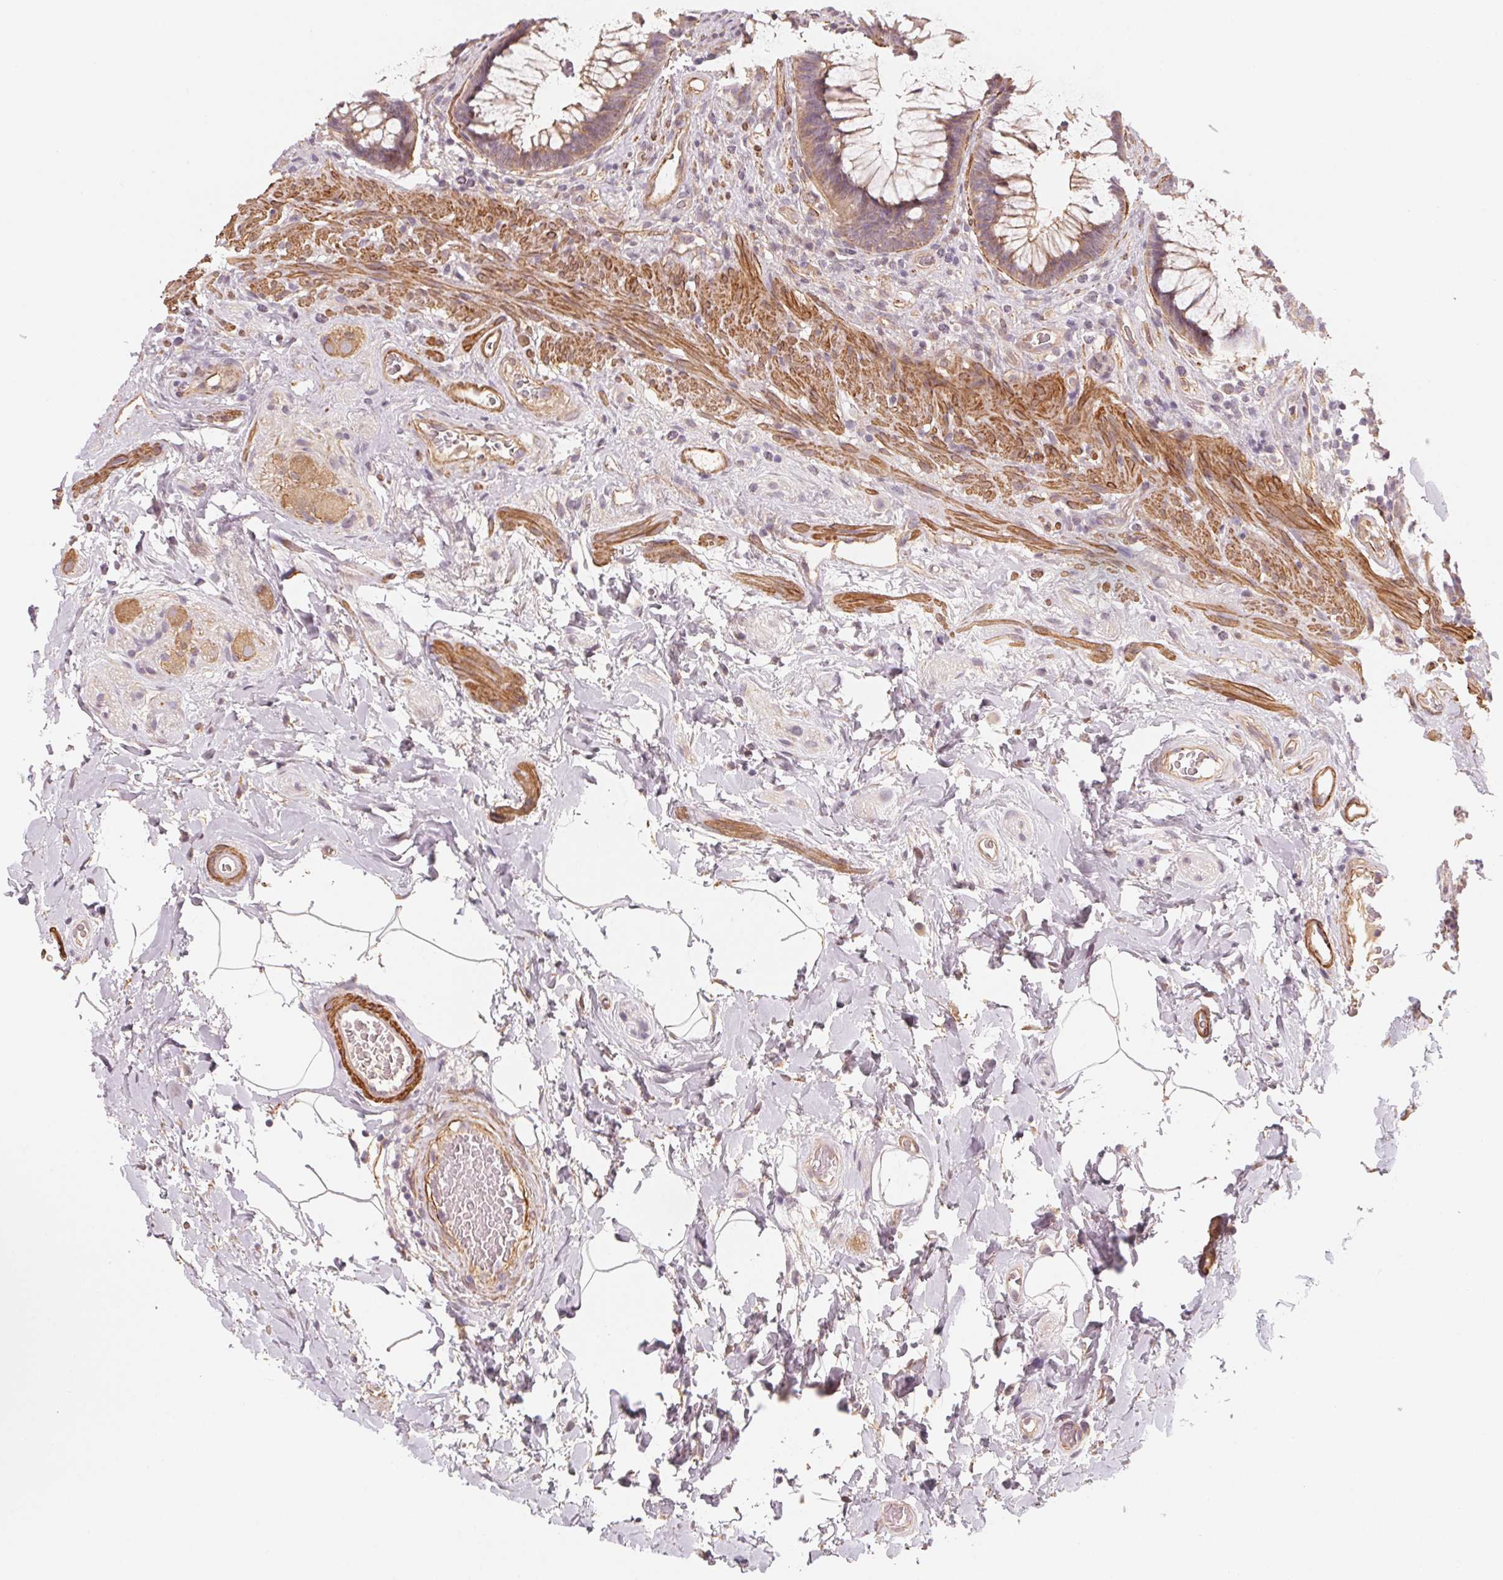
{"staining": {"intensity": "weak", "quantity": ">75%", "location": "cytoplasmic/membranous"}, "tissue": "rectum", "cell_type": "Glandular cells", "image_type": "normal", "snomed": [{"axis": "morphology", "description": "Normal tissue, NOS"}, {"axis": "topography", "description": "Smooth muscle"}, {"axis": "topography", "description": "Rectum"}], "caption": "Rectum stained with a brown dye reveals weak cytoplasmic/membranous positive positivity in approximately >75% of glandular cells.", "gene": "CCDC112", "patient": {"sex": "male", "age": 53}}